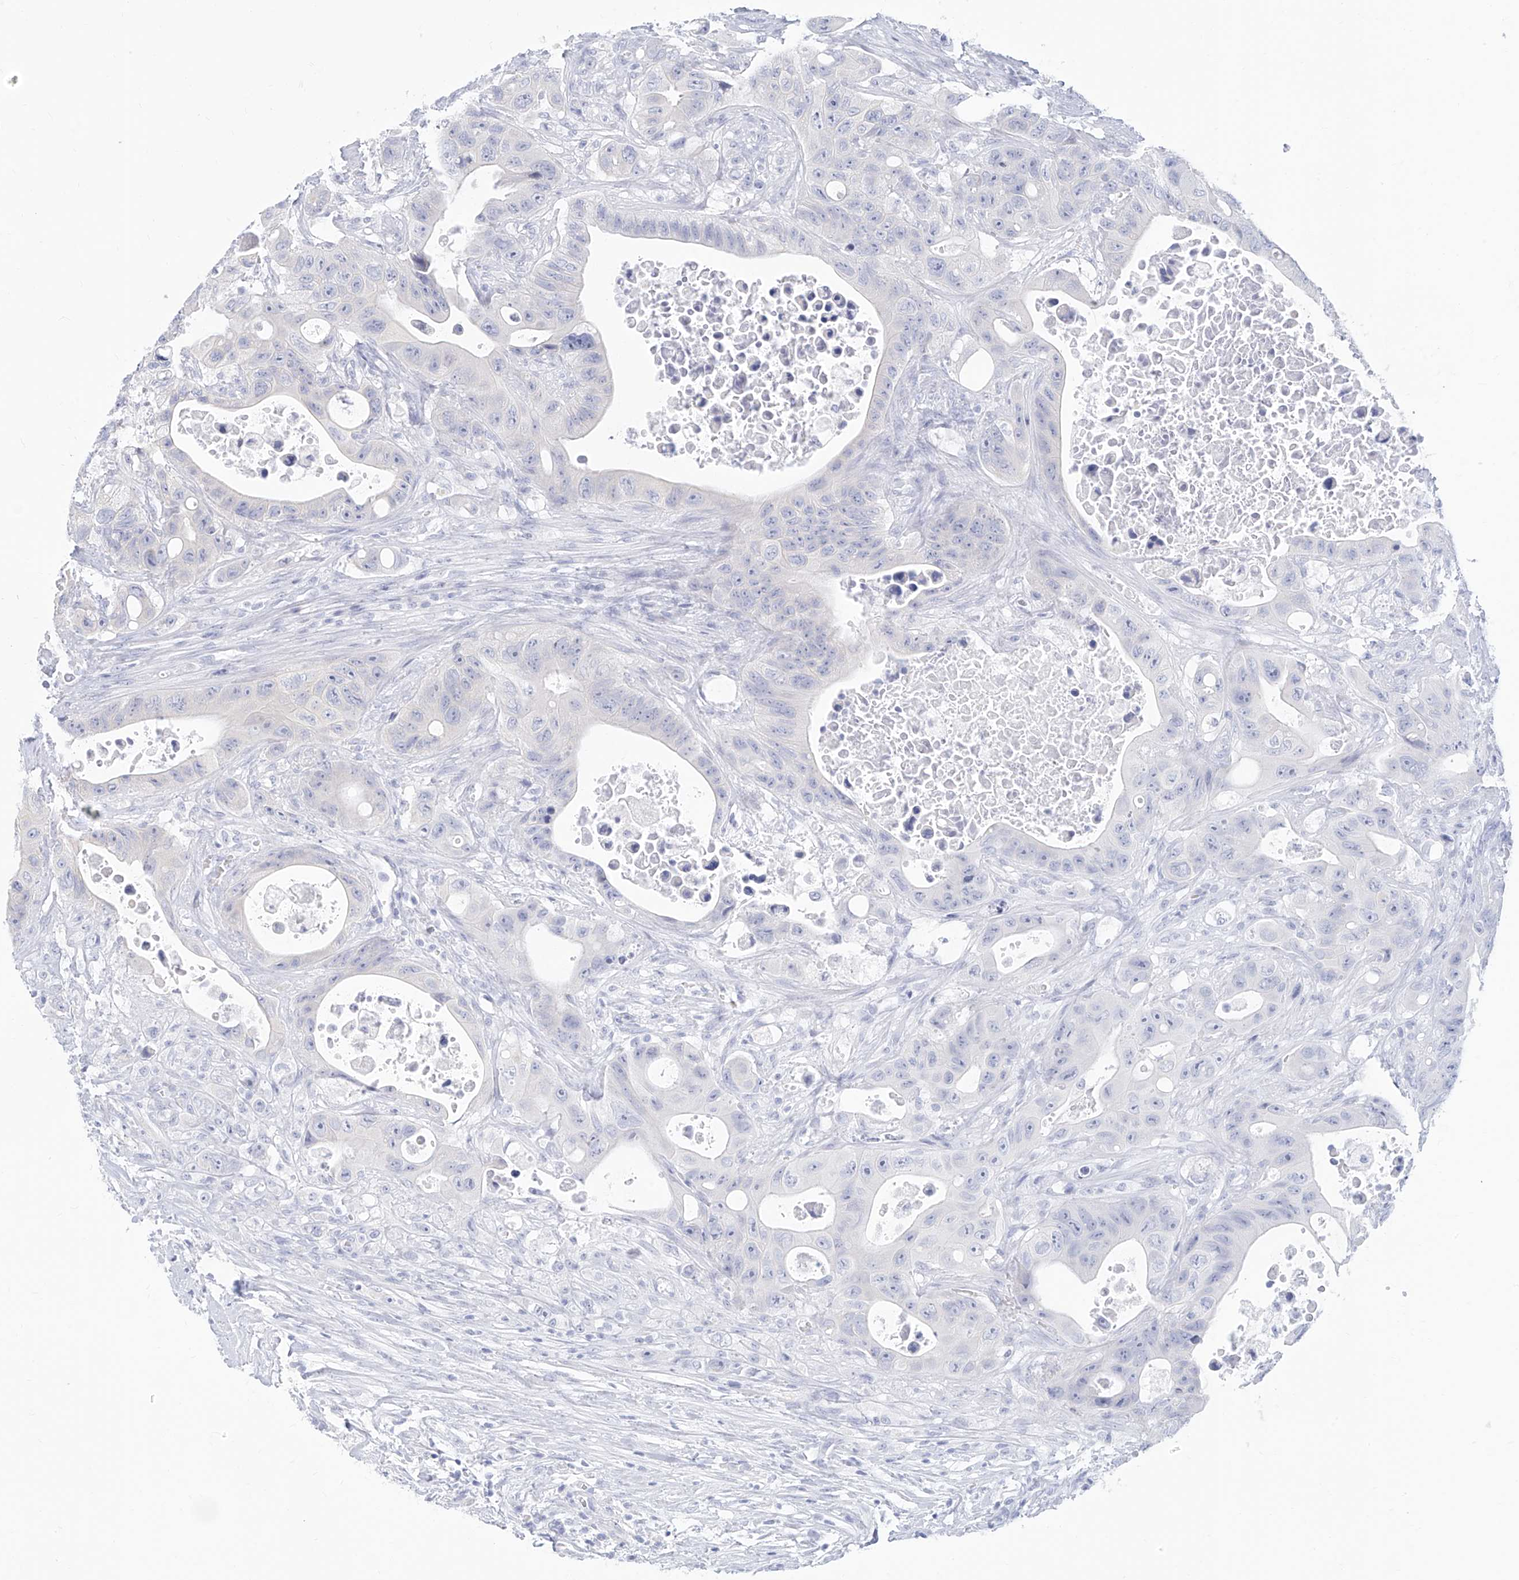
{"staining": {"intensity": "weak", "quantity": "<25%", "location": "cytoplasmic/membranous"}, "tissue": "colorectal cancer", "cell_type": "Tumor cells", "image_type": "cancer", "snomed": [{"axis": "morphology", "description": "Adenocarcinoma, NOS"}, {"axis": "topography", "description": "Colon"}], "caption": "Protein analysis of adenocarcinoma (colorectal) displays no significant expression in tumor cells.", "gene": "FAM83B", "patient": {"sex": "female", "age": 46}}